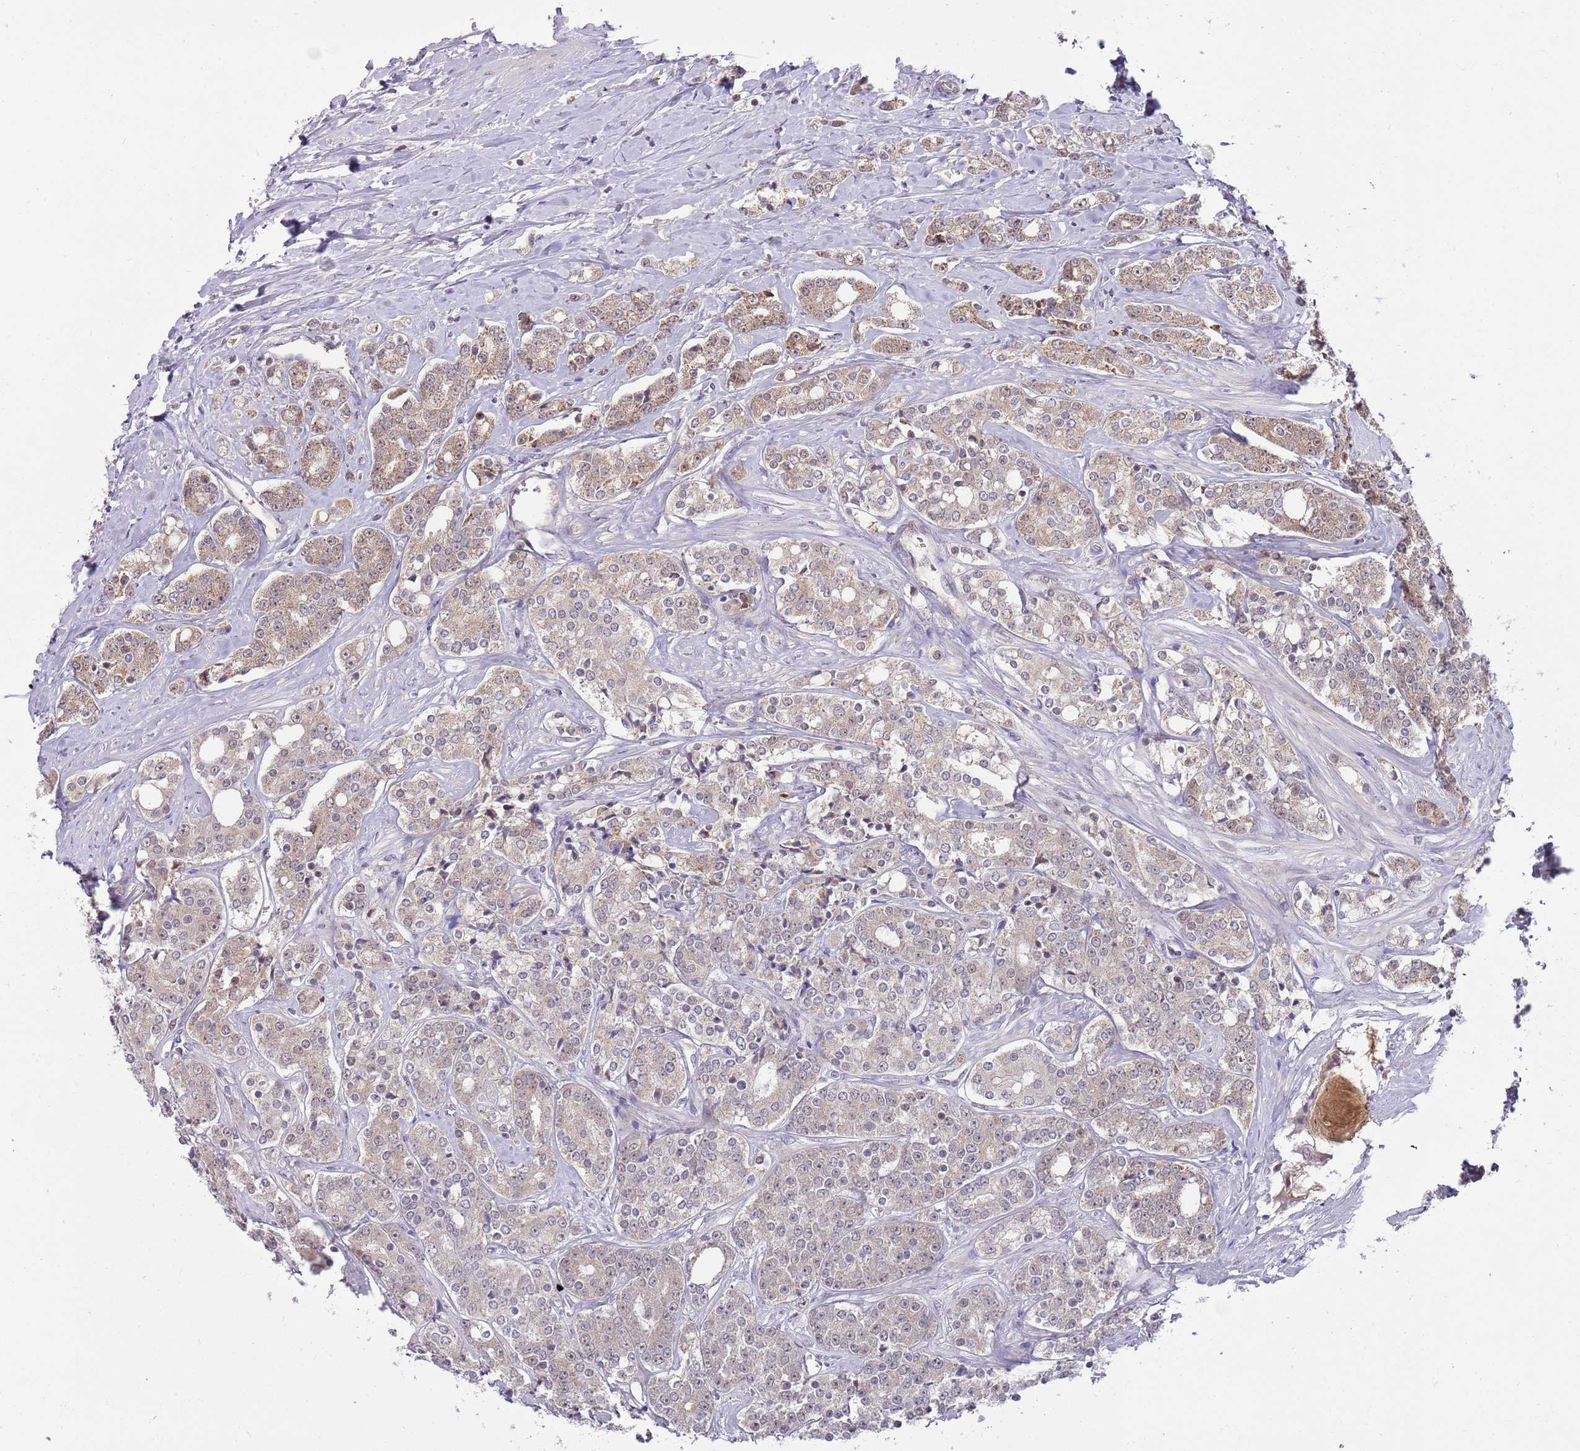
{"staining": {"intensity": "weak", "quantity": "25%-75%", "location": "cytoplasmic/membranous"}, "tissue": "prostate cancer", "cell_type": "Tumor cells", "image_type": "cancer", "snomed": [{"axis": "morphology", "description": "Adenocarcinoma, High grade"}, {"axis": "topography", "description": "Prostate"}], "caption": "This is an image of immunohistochemistry staining of prostate cancer (high-grade adenocarcinoma), which shows weak expression in the cytoplasmic/membranous of tumor cells.", "gene": "NBPF6", "patient": {"sex": "male", "age": 62}}